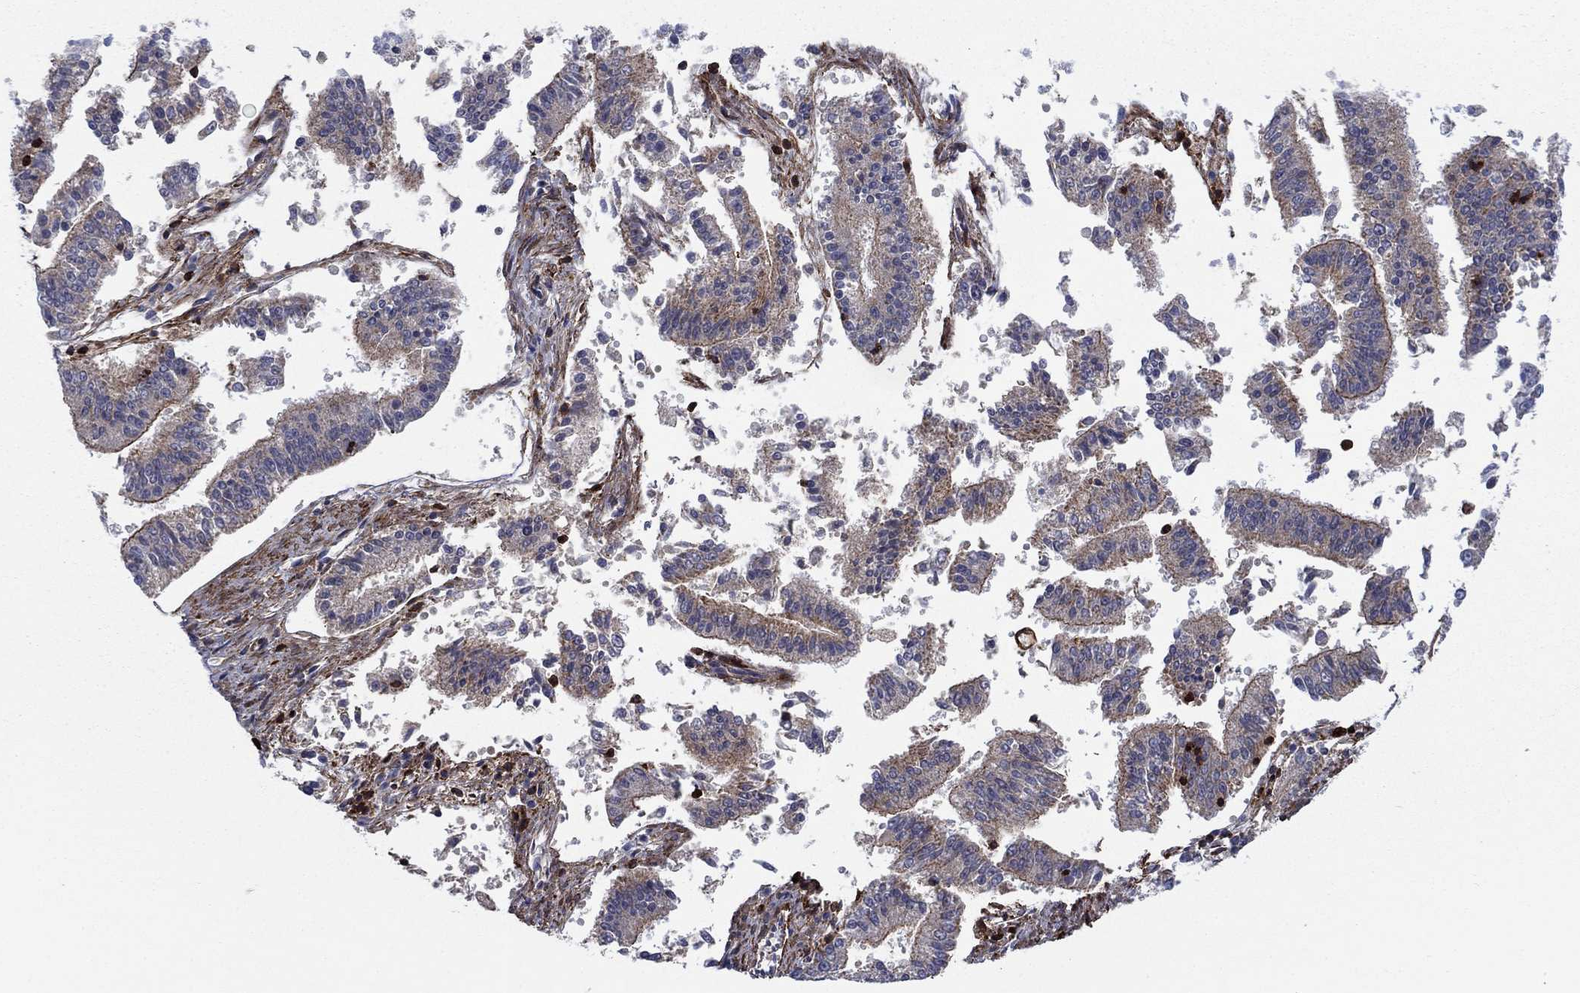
{"staining": {"intensity": "moderate", "quantity": "25%-75%", "location": "cytoplasmic/membranous"}, "tissue": "endometrial cancer", "cell_type": "Tumor cells", "image_type": "cancer", "snomed": [{"axis": "morphology", "description": "Adenocarcinoma, NOS"}, {"axis": "topography", "description": "Endometrium"}], "caption": "Immunohistochemical staining of endometrial cancer reveals medium levels of moderate cytoplasmic/membranous protein staining in about 25%-75% of tumor cells.", "gene": "PAG1", "patient": {"sex": "female", "age": 66}}